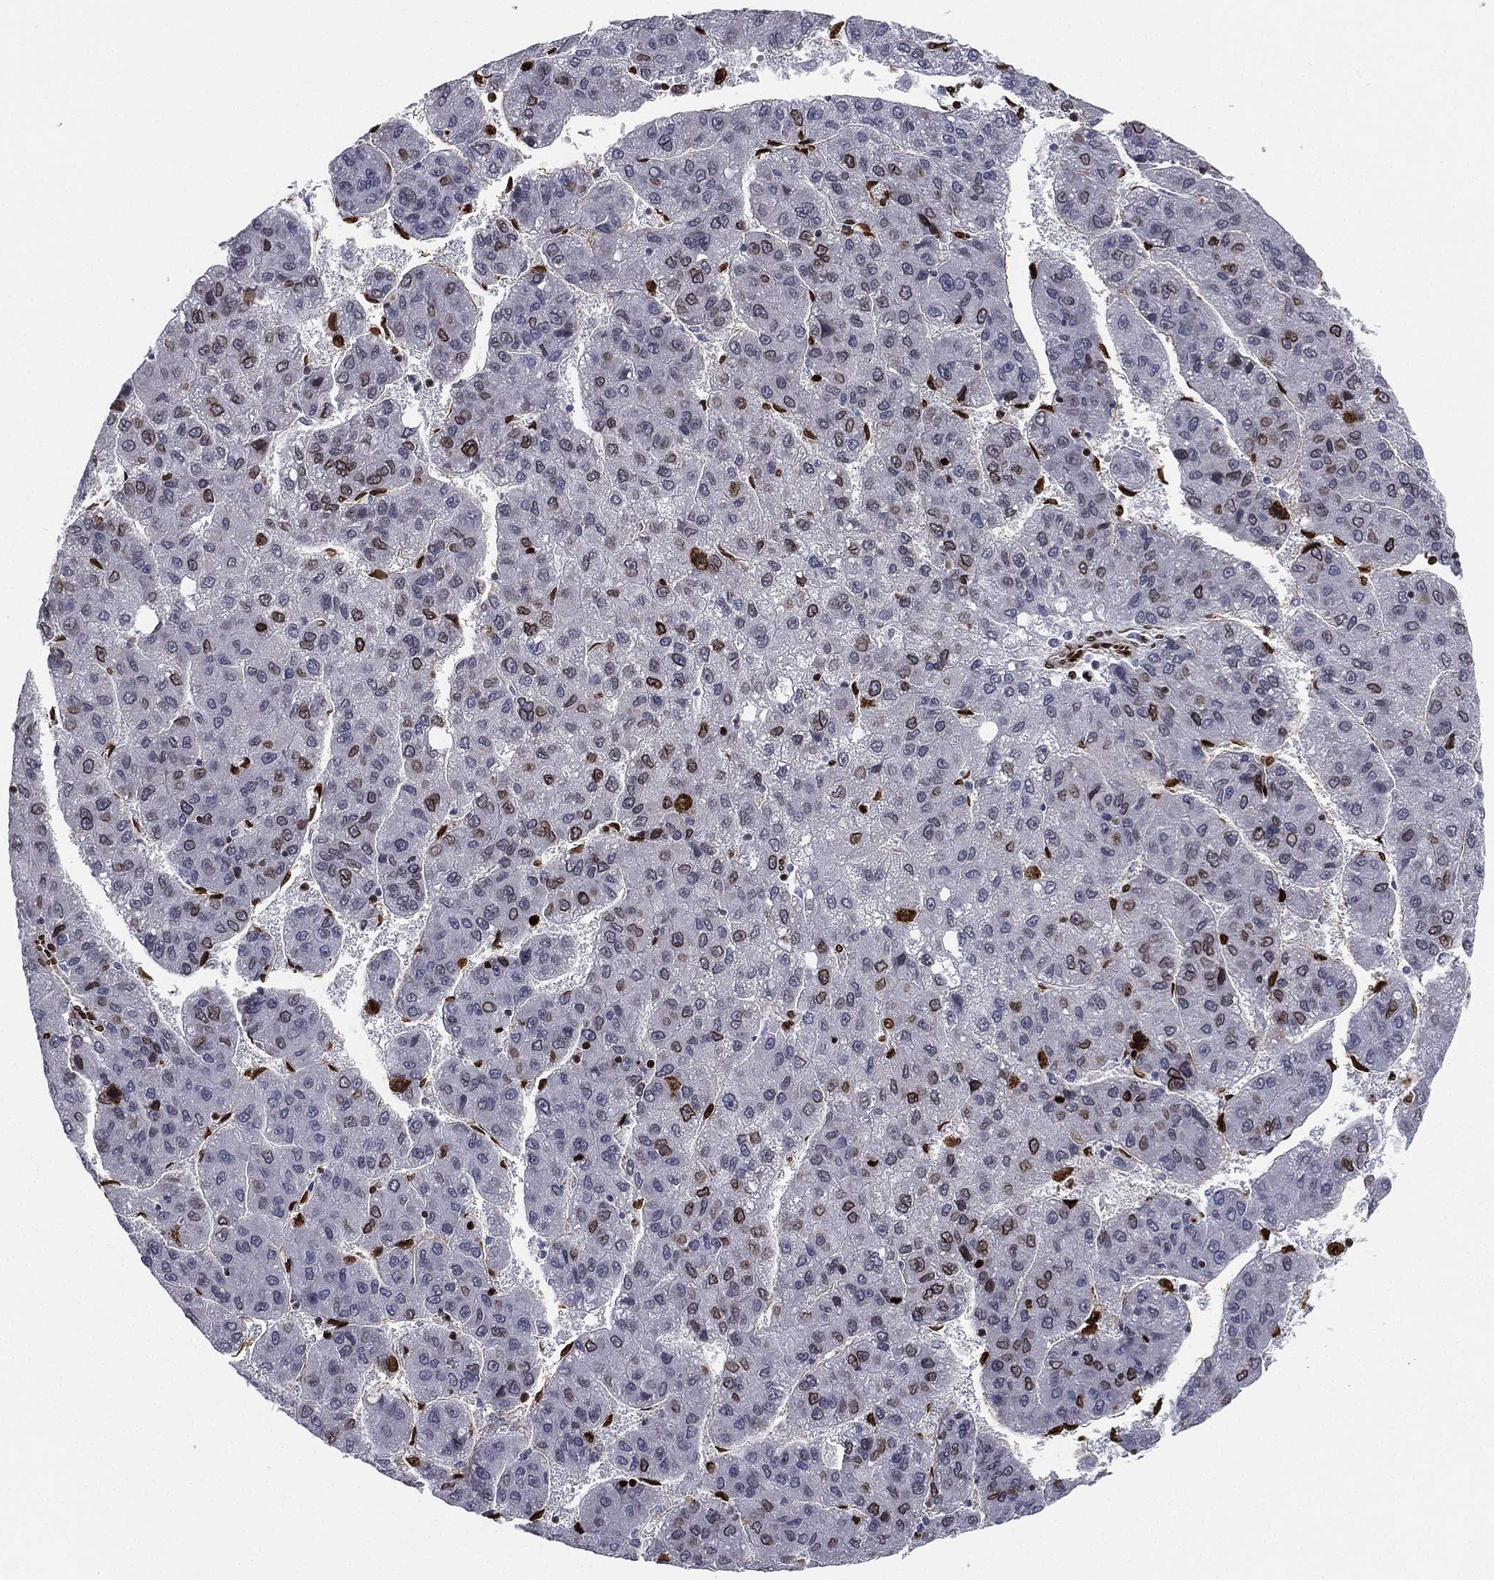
{"staining": {"intensity": "moderate", "quantity": "25%-75%", "location": "nuclear"}, "tissue": "liver cancer", "cell_type": "Tumor cells", "image_type": "cancer", "snomed": [{"axis": "morphology", "description": "Carcinoma, Hepatocellular, NOS"}, {"axis": "topography", "description": "Liver"}], "caption": "Immunohistochemical staining of liver cancer shows moderate nuclear protein positivity in approximately 25%-75% of tumor cells.", "gene": "LMNB1", "patient": {"sex": "female", "age": 82}}